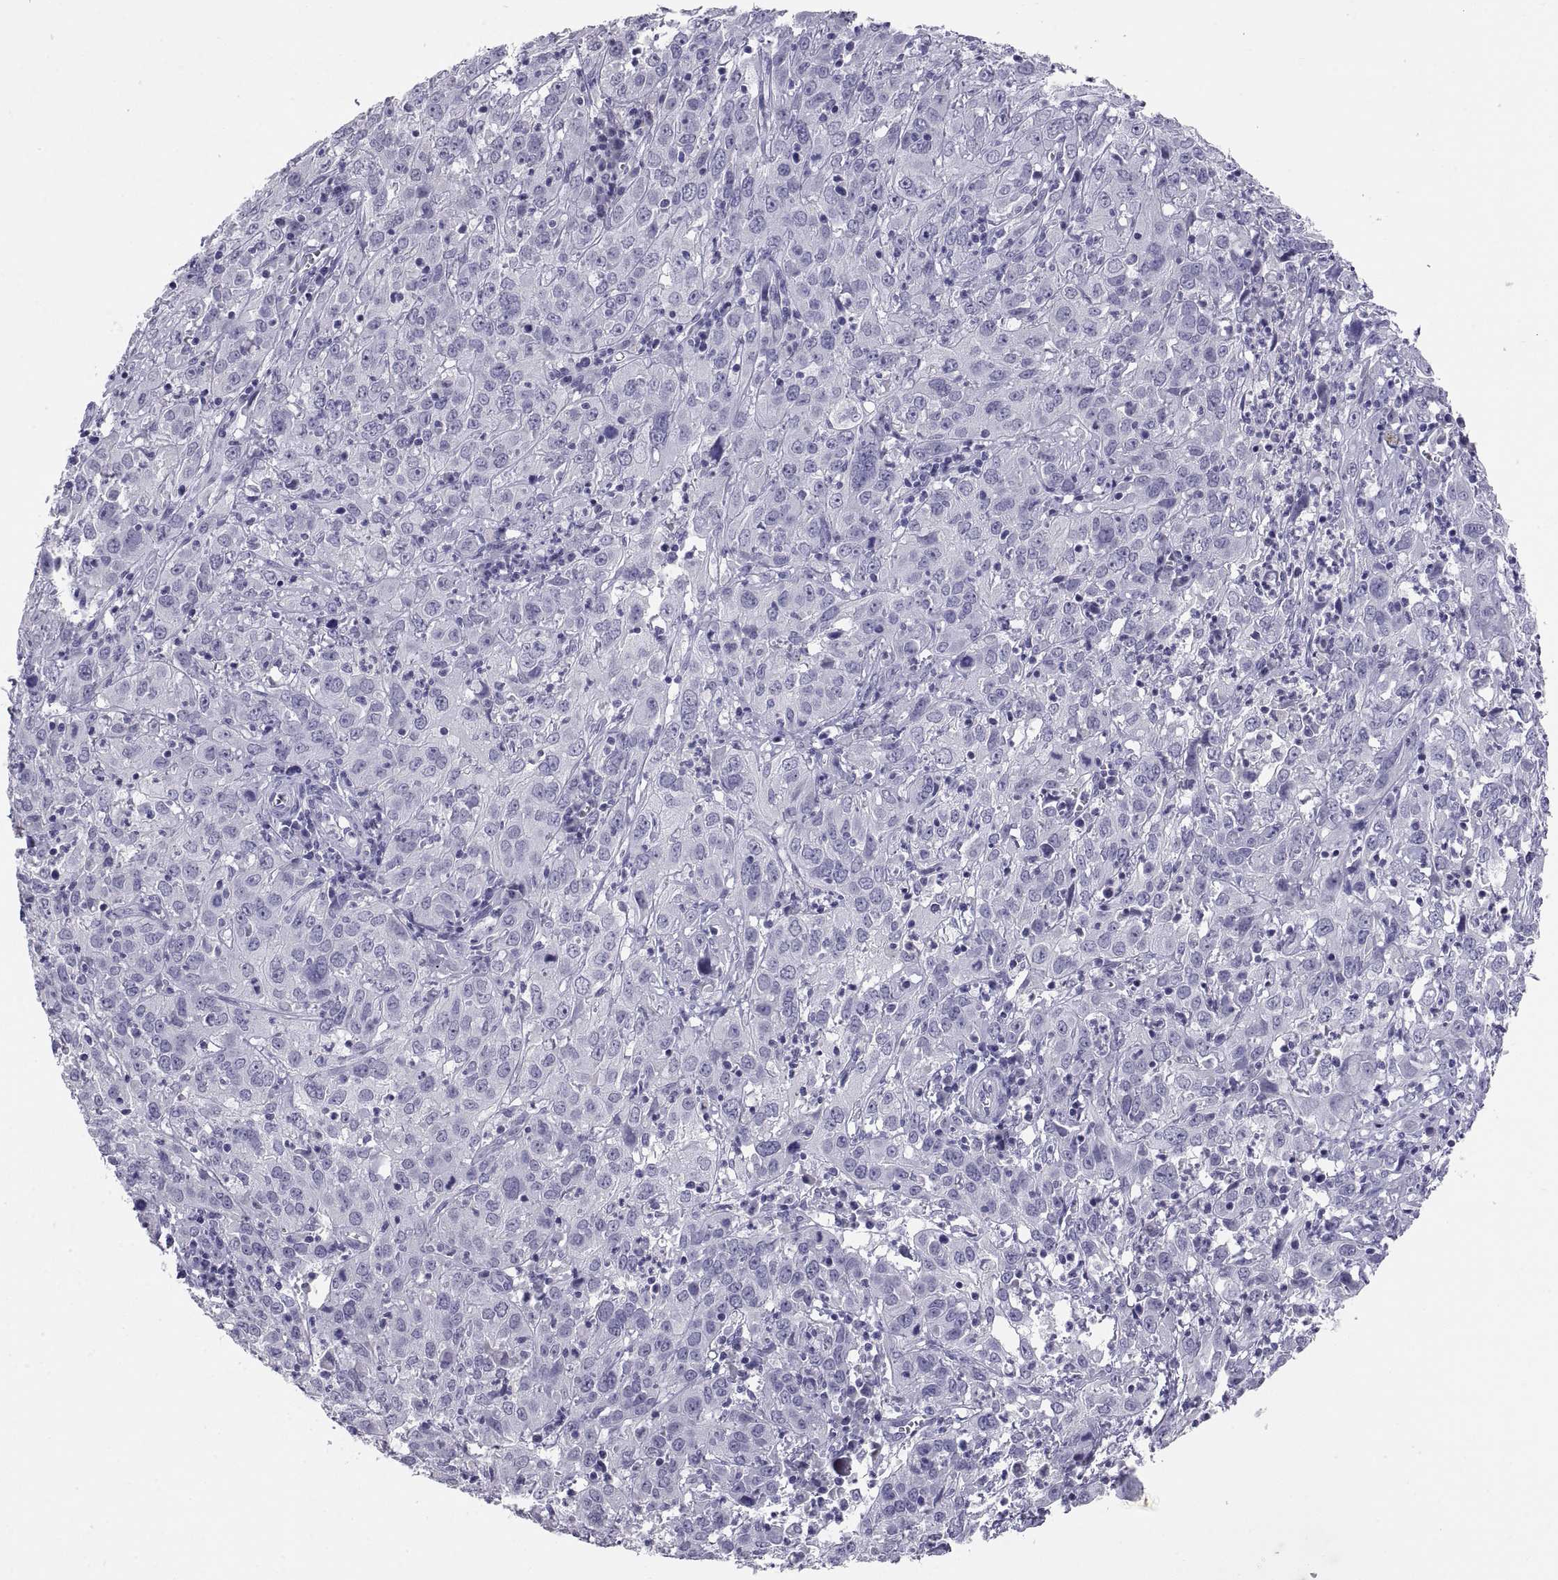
{"staining": {"intensity": "negative", "quantity": "none", "location": "none"}, "tissue": "cervical cancer", "cell_type": "Tumor cells", "image_type": "cancer", "snomed": [{"axis": "morphology", "description": "Squamous cell carcinoma, NOS"}, {"axis": "topography", "description": "Cervix"}], "caption": "IHC photomicrograph of neoplastic tissue: squamous cell carcinoma (cervical) stained with DAB reveals no significant protein expression in tumor cells.", "gene": "TEX13A", "patient": {"sex": "female", "age": 32}}